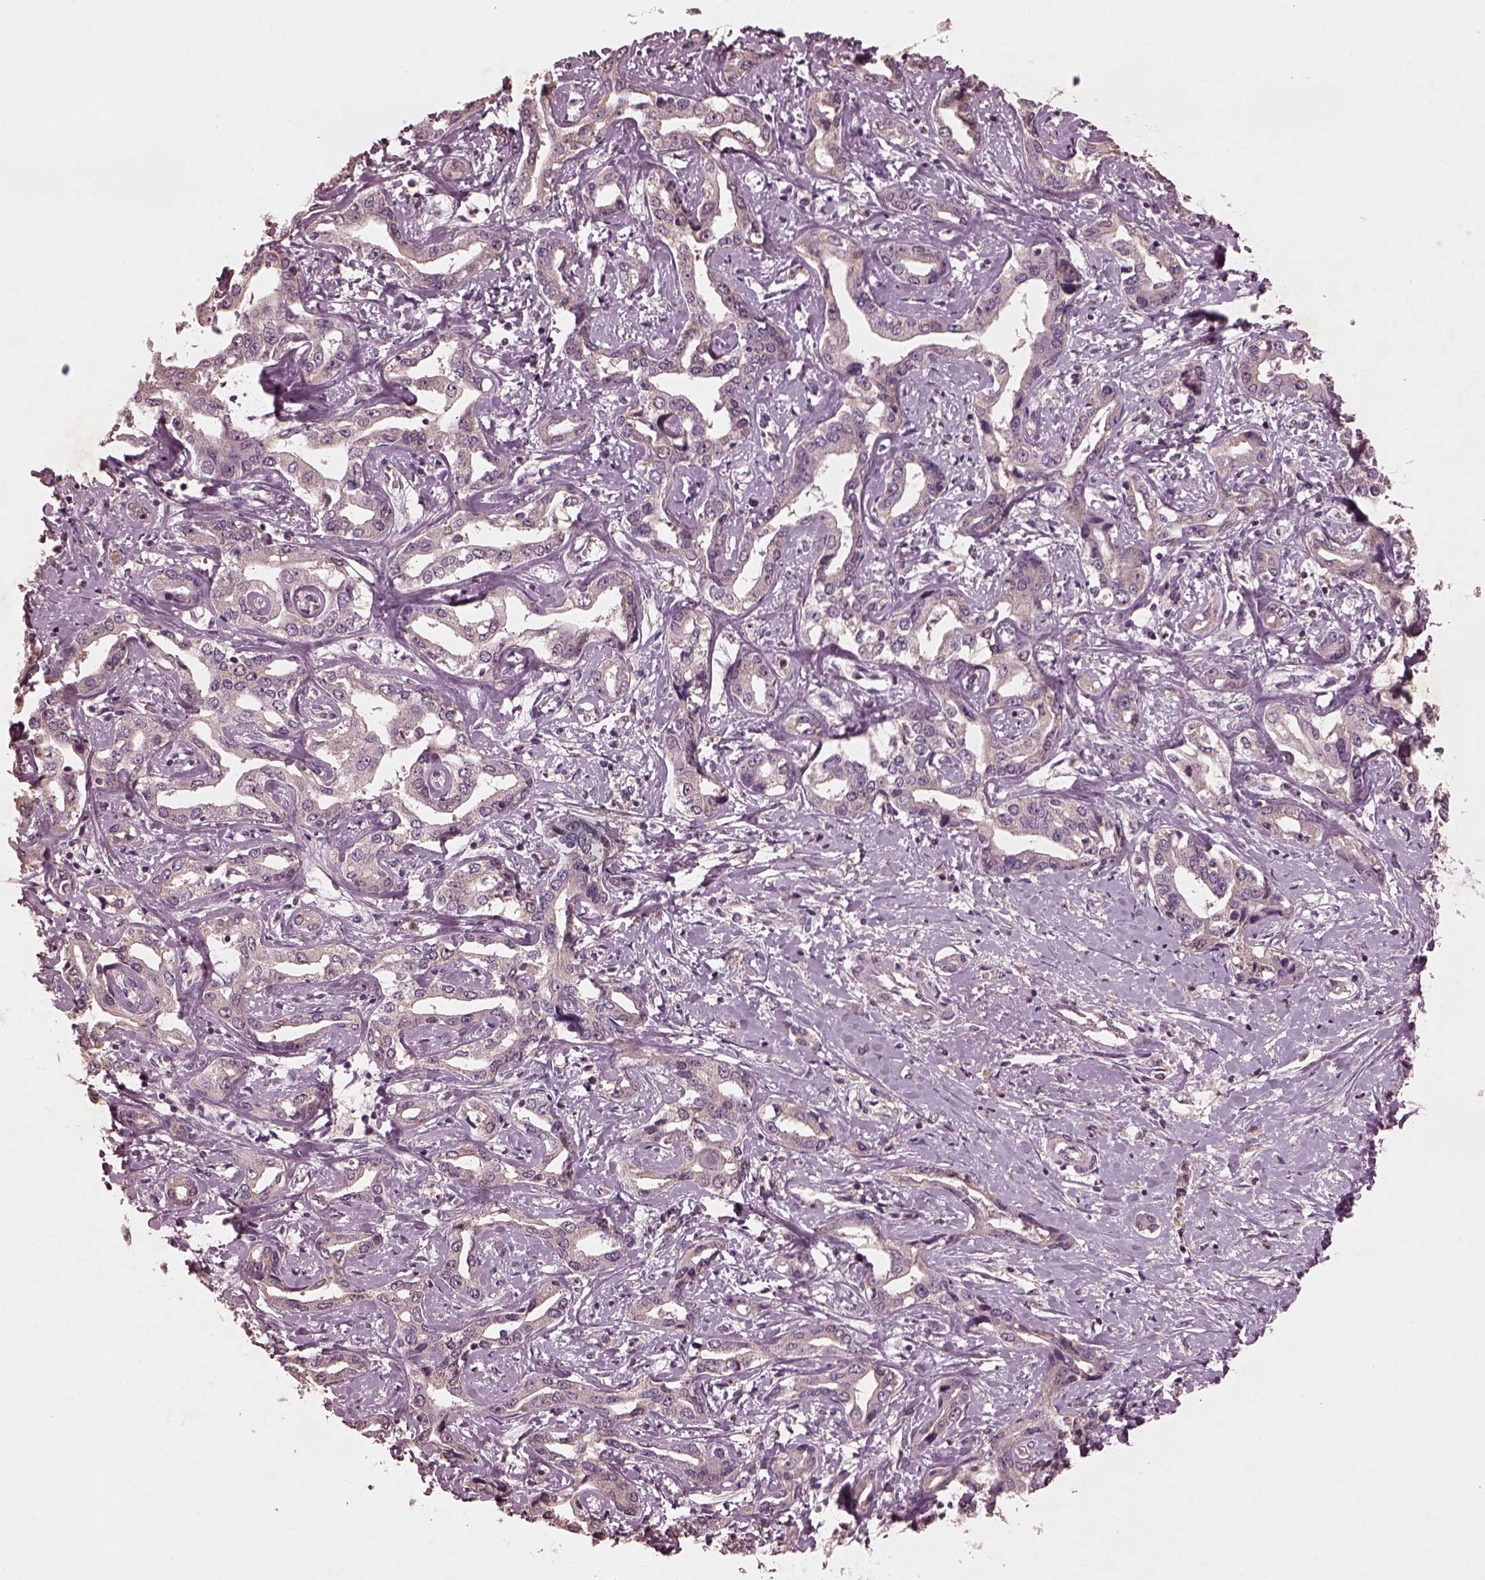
{"staining": {"intensity": "negative", "quantity": "none", "location": "none"}, "tissue": "liver cancer", "cell_type": "Tumor cells", "image_type": "cancer", "snomed": [{"axis": "morphology", "description": "Cholangiocarcinoma"}, {"axis": "topography", "description": "Liver"}], "caption": "Immunohistochemistry of human liver cancer (cholangiocarcinoma) displays no staining in tumor cells.", "gene": "FRRS1L", "patient": {"sex": "male", "age": 59}}